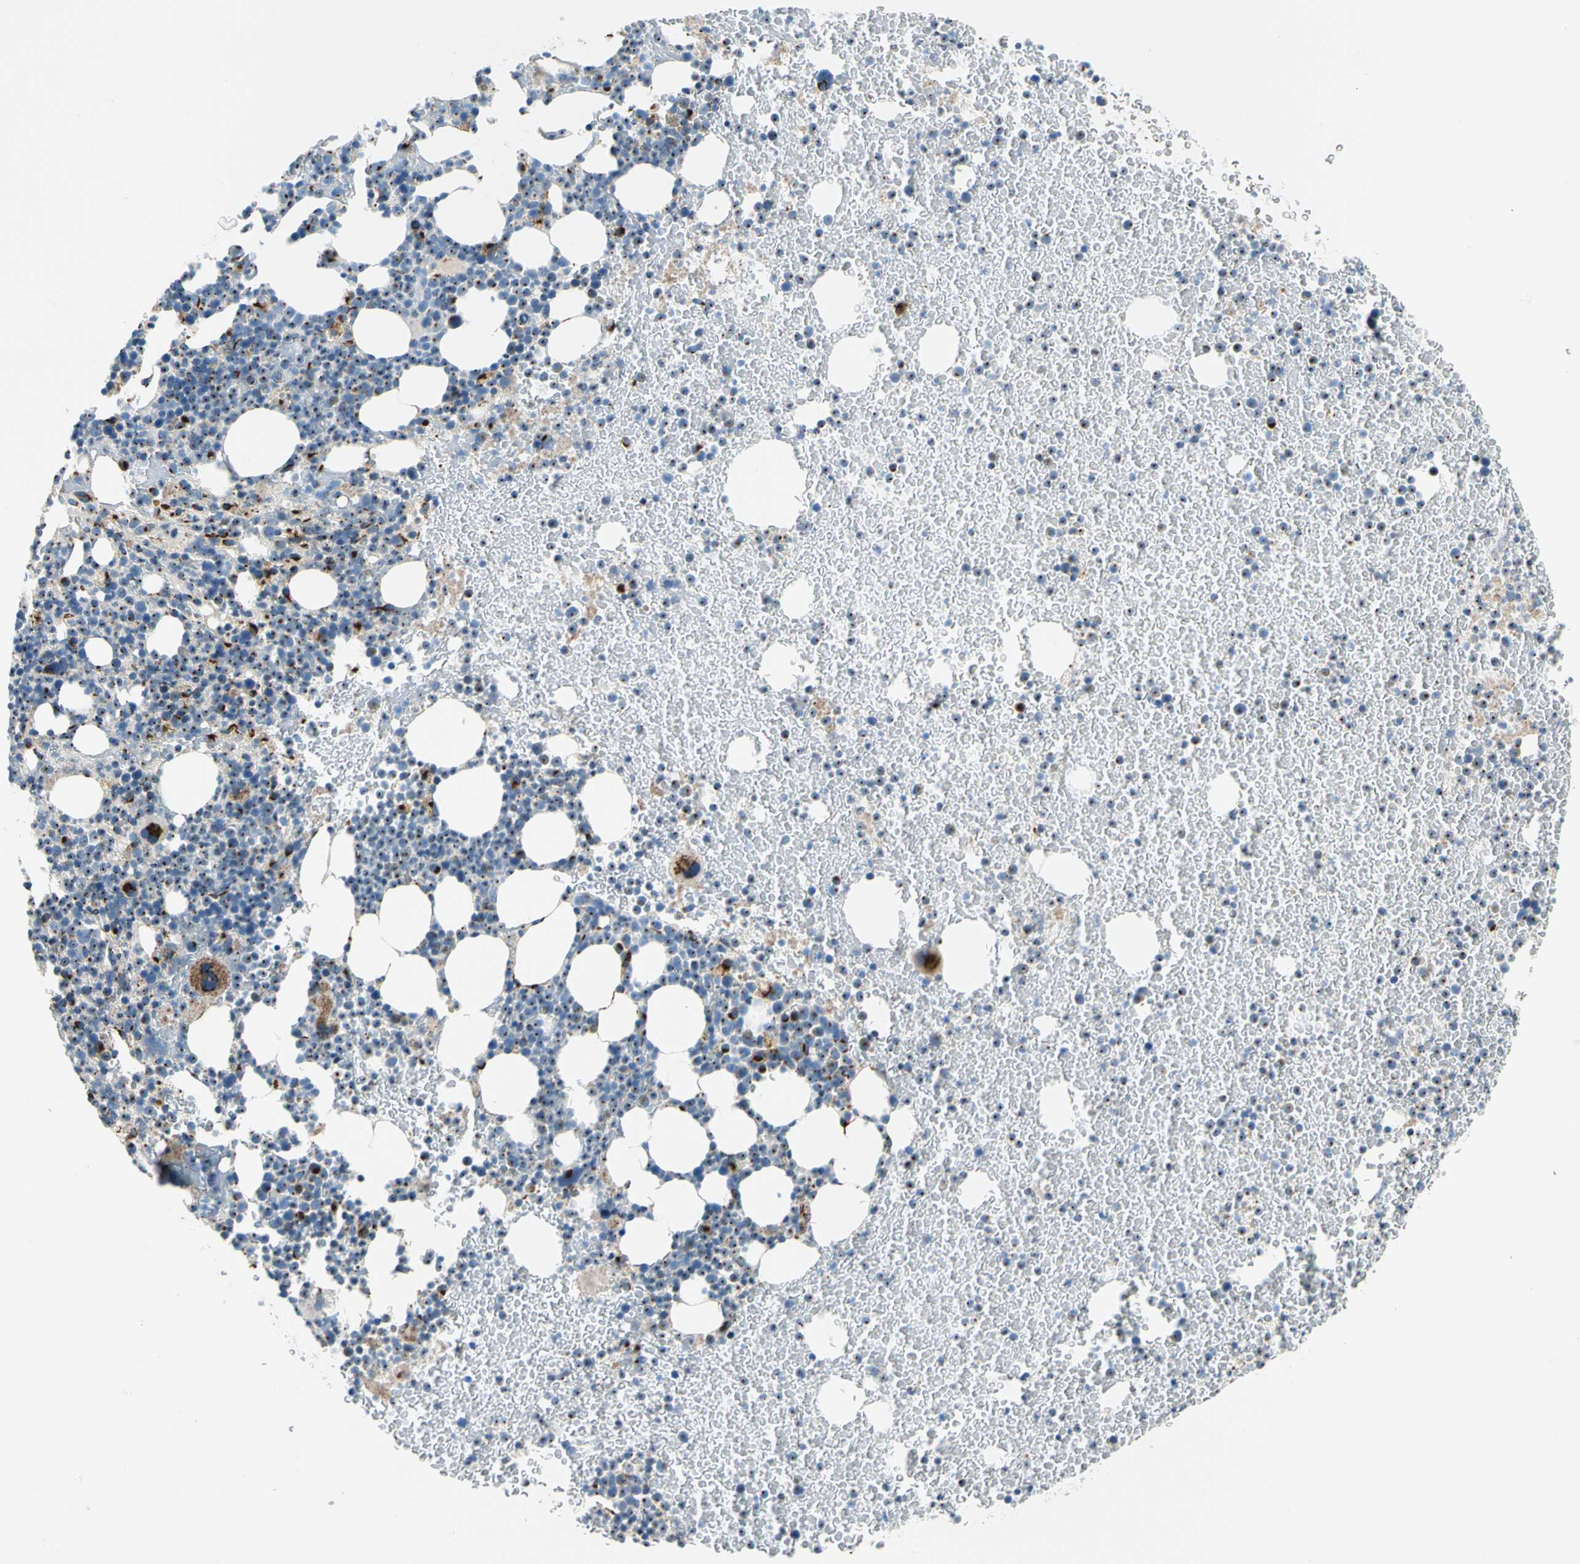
{"staining": {"intensity": "strong", "quantity": "<25%", "location": "cytoplasmic/membranous"}, "tissue": "bone marrow", "cell_type": "Hematopoietic cells", "image_type": "normal", "snomed": [{"axis": "morphology", "description": "Normal tissue, NOS"}, {"axis": "topography", "description": "Bone marrow"}], "caption": "Immunohistochemistry (IHC) (DAB) staining of unremarkable human bone marrow reveals strong cytoplasmic/membranous protein expression in about <25% of hematopoietic cells. The staining was performed using DAB (3,3'-diaminobenzidine) to visualize the protein expression in brown, while the nuclei were stained in blue with hematoxylin (Magnification: 20x).", "gene": "NUCB1", "patient": {"sex": "female", "age": 52}}